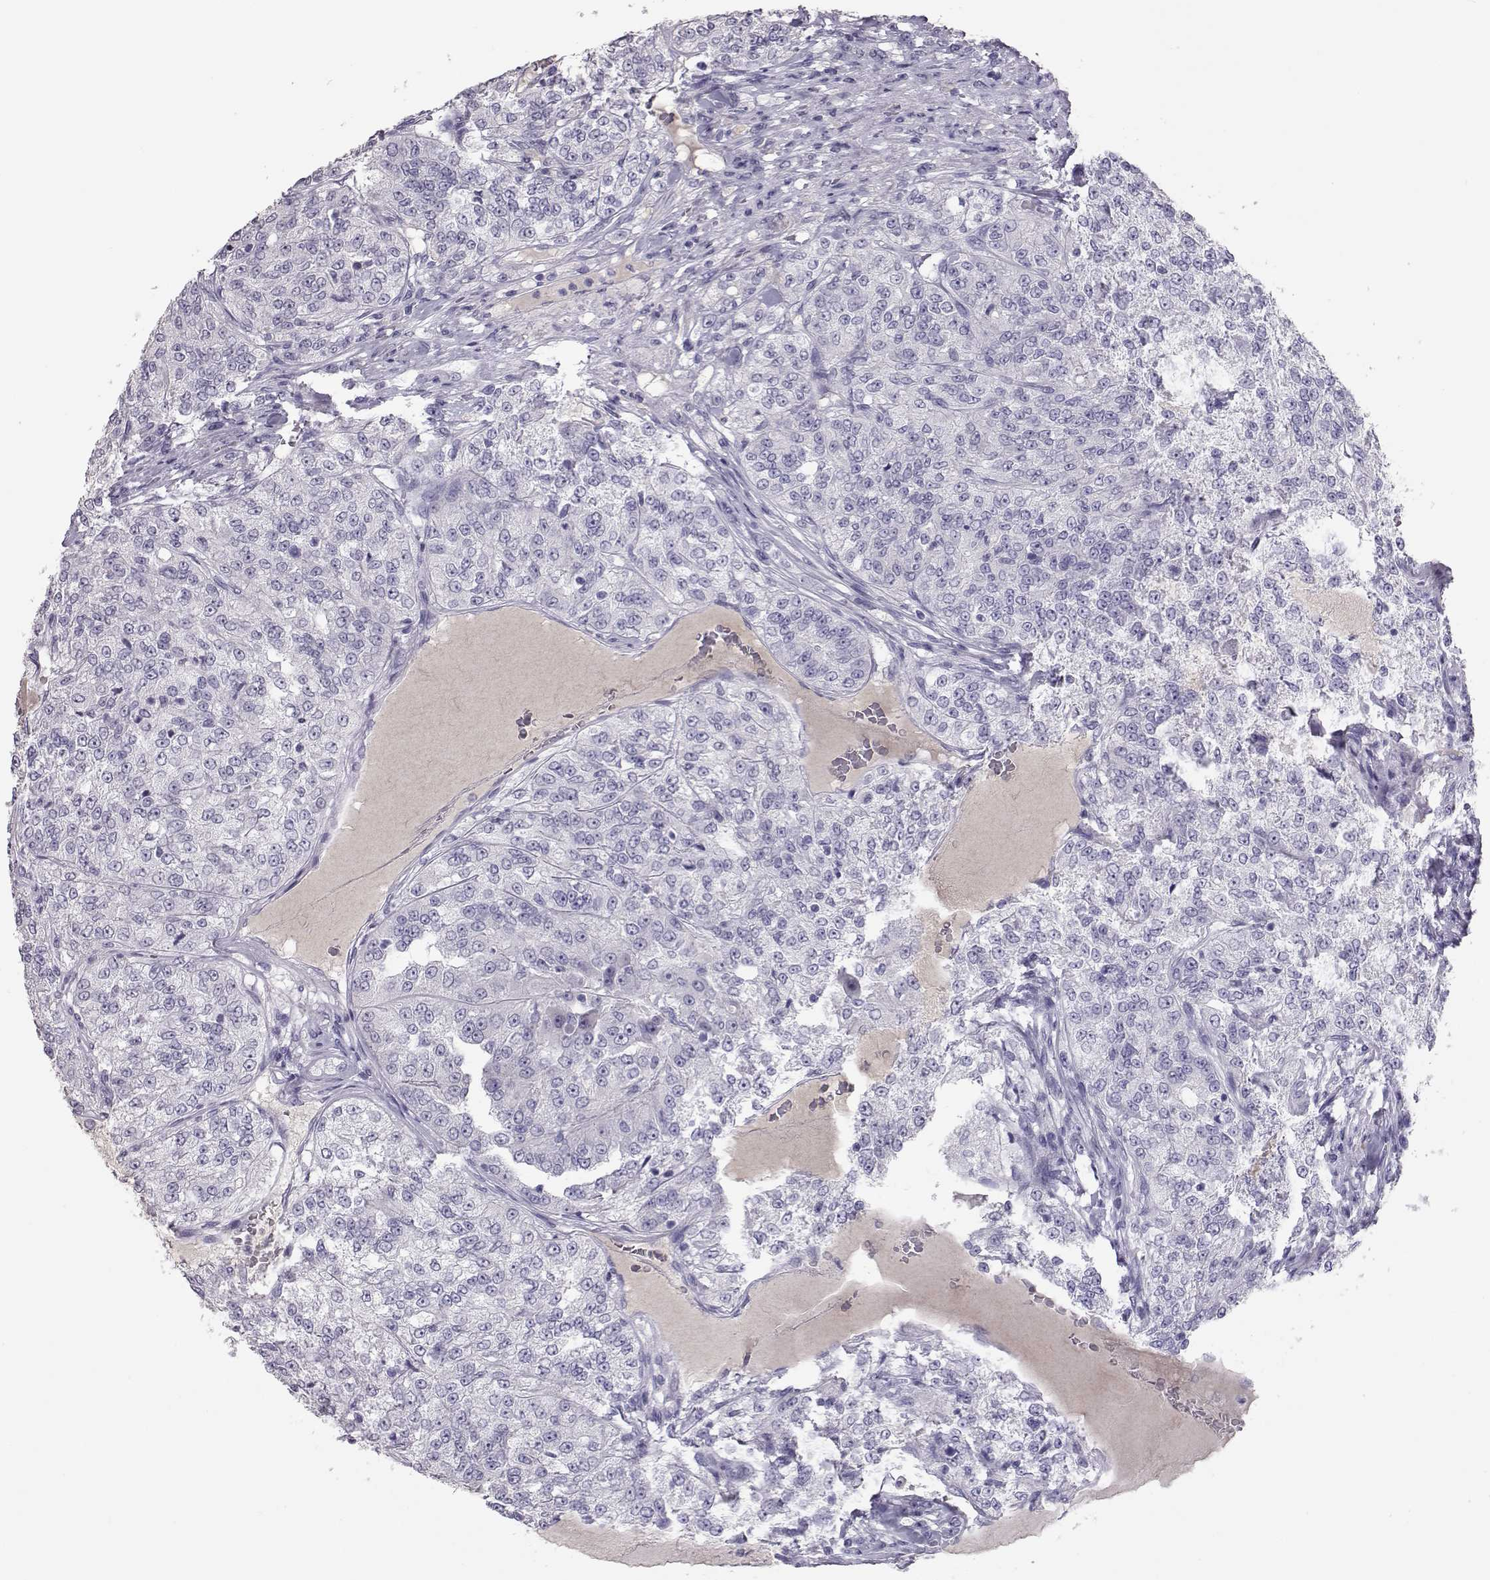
{"staining": {"intensity": "negative", "quantity": "none", "location": "none"}, "tissue": "renal cancer", "cell_type": "Tumor cells", "image_type": "cancer", "snomed": [{"axis": "morphology", "description": "Adenocarcinoma, NOS"}, {"axis": "topography", "description": "Kidney"}], "caption": "Tumor cells are negative for brown protein staining in renal cancer.", "gene": "PMCH", "patient": {"sex": "female", "age": 63}}